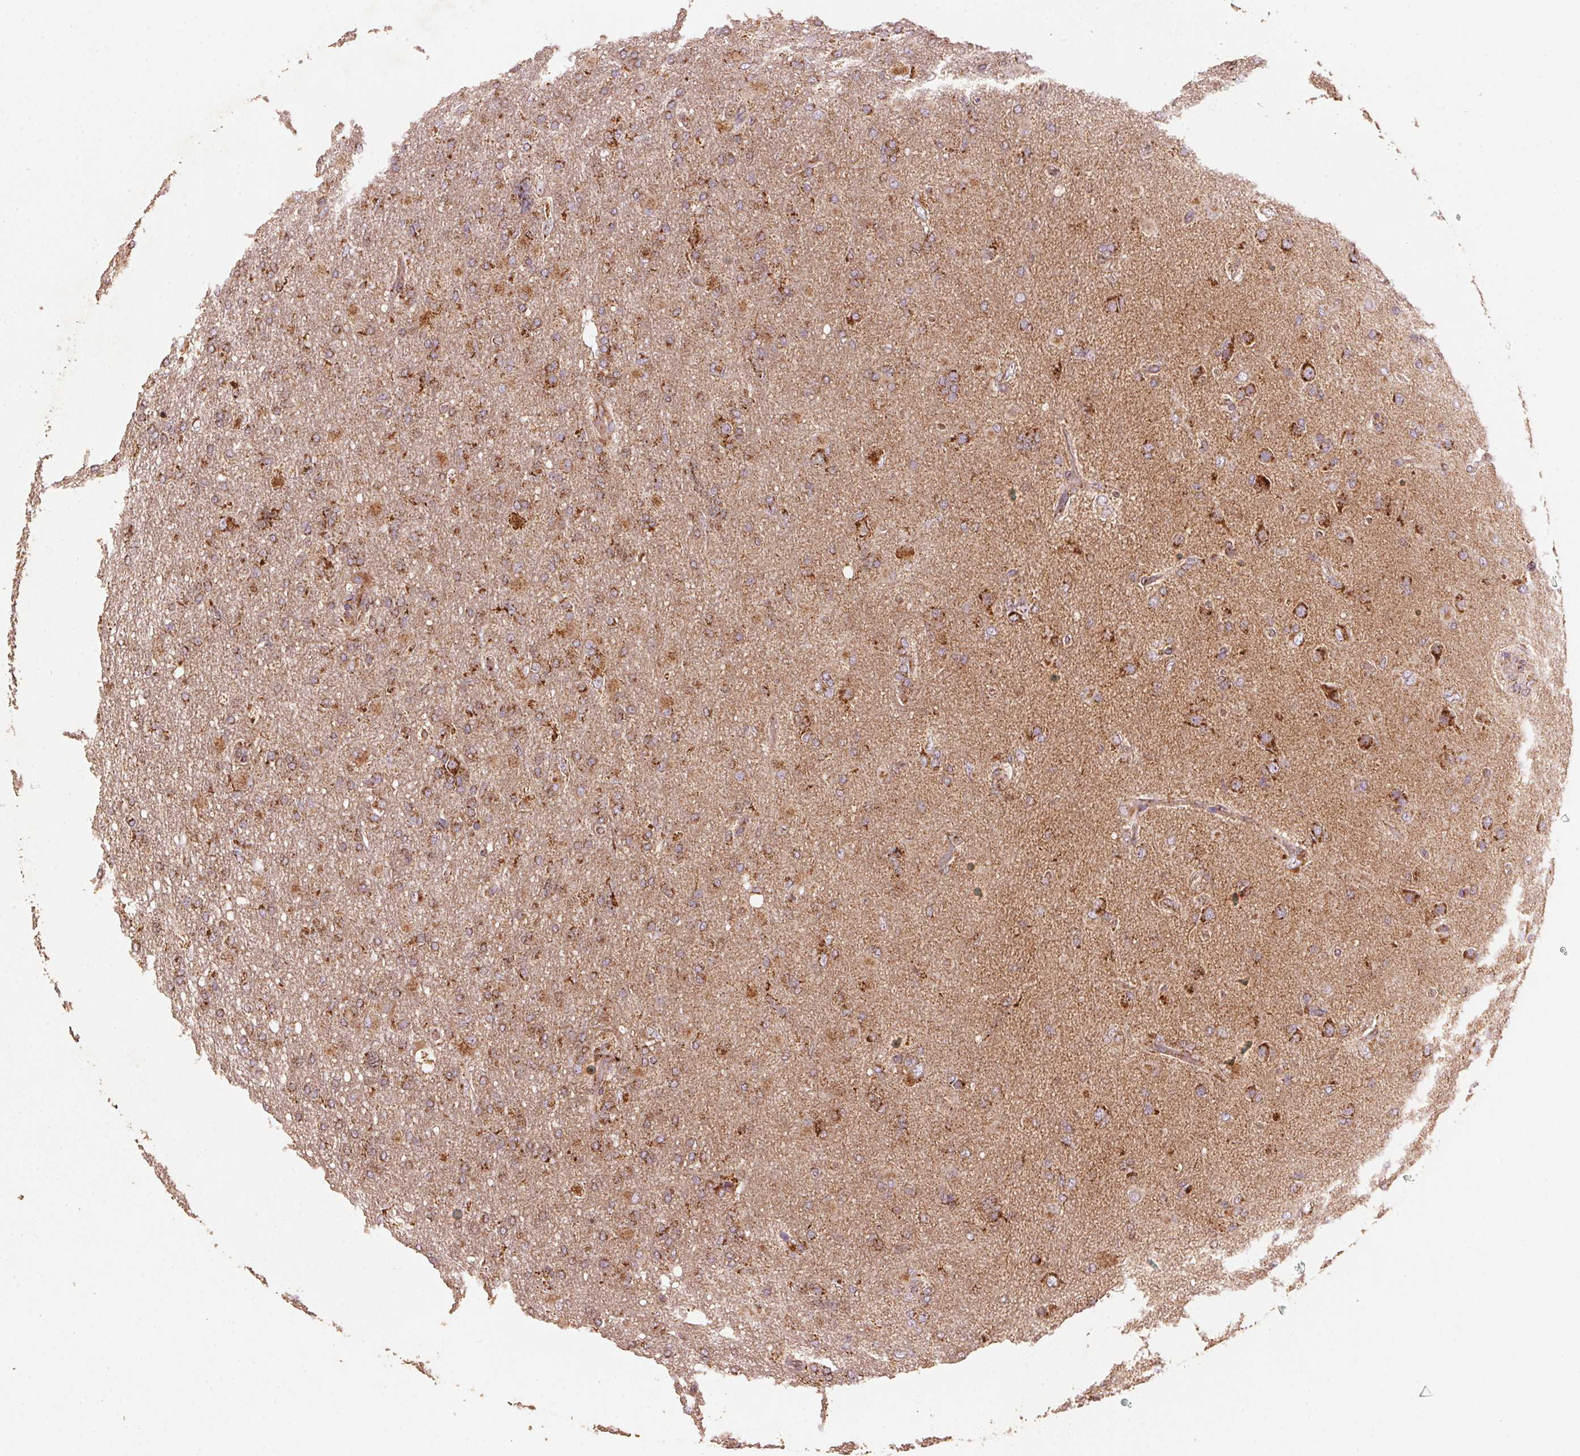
{"staining": {"intensity": "strong", "quantity": ">75%", "location": "cytoplasmic/membranous"}, "tissue": "glioma", "cell_type": "Tumor cells", "image_type": "cancer", "snomed": [{"axis": "morphology", "description": "Glioma, malignant, High grade"}, {"axis": "topography", "description": "Brain"}], "caption": "A micrograph showing strong cytoplasmic/membranous expression in about >75% of tumor cells in high-grade glioma (malignant), as visualized by brown immunohistochemical staining.", "gene": "TOMM70", "patient": {"sex": "male", "age": 61}}